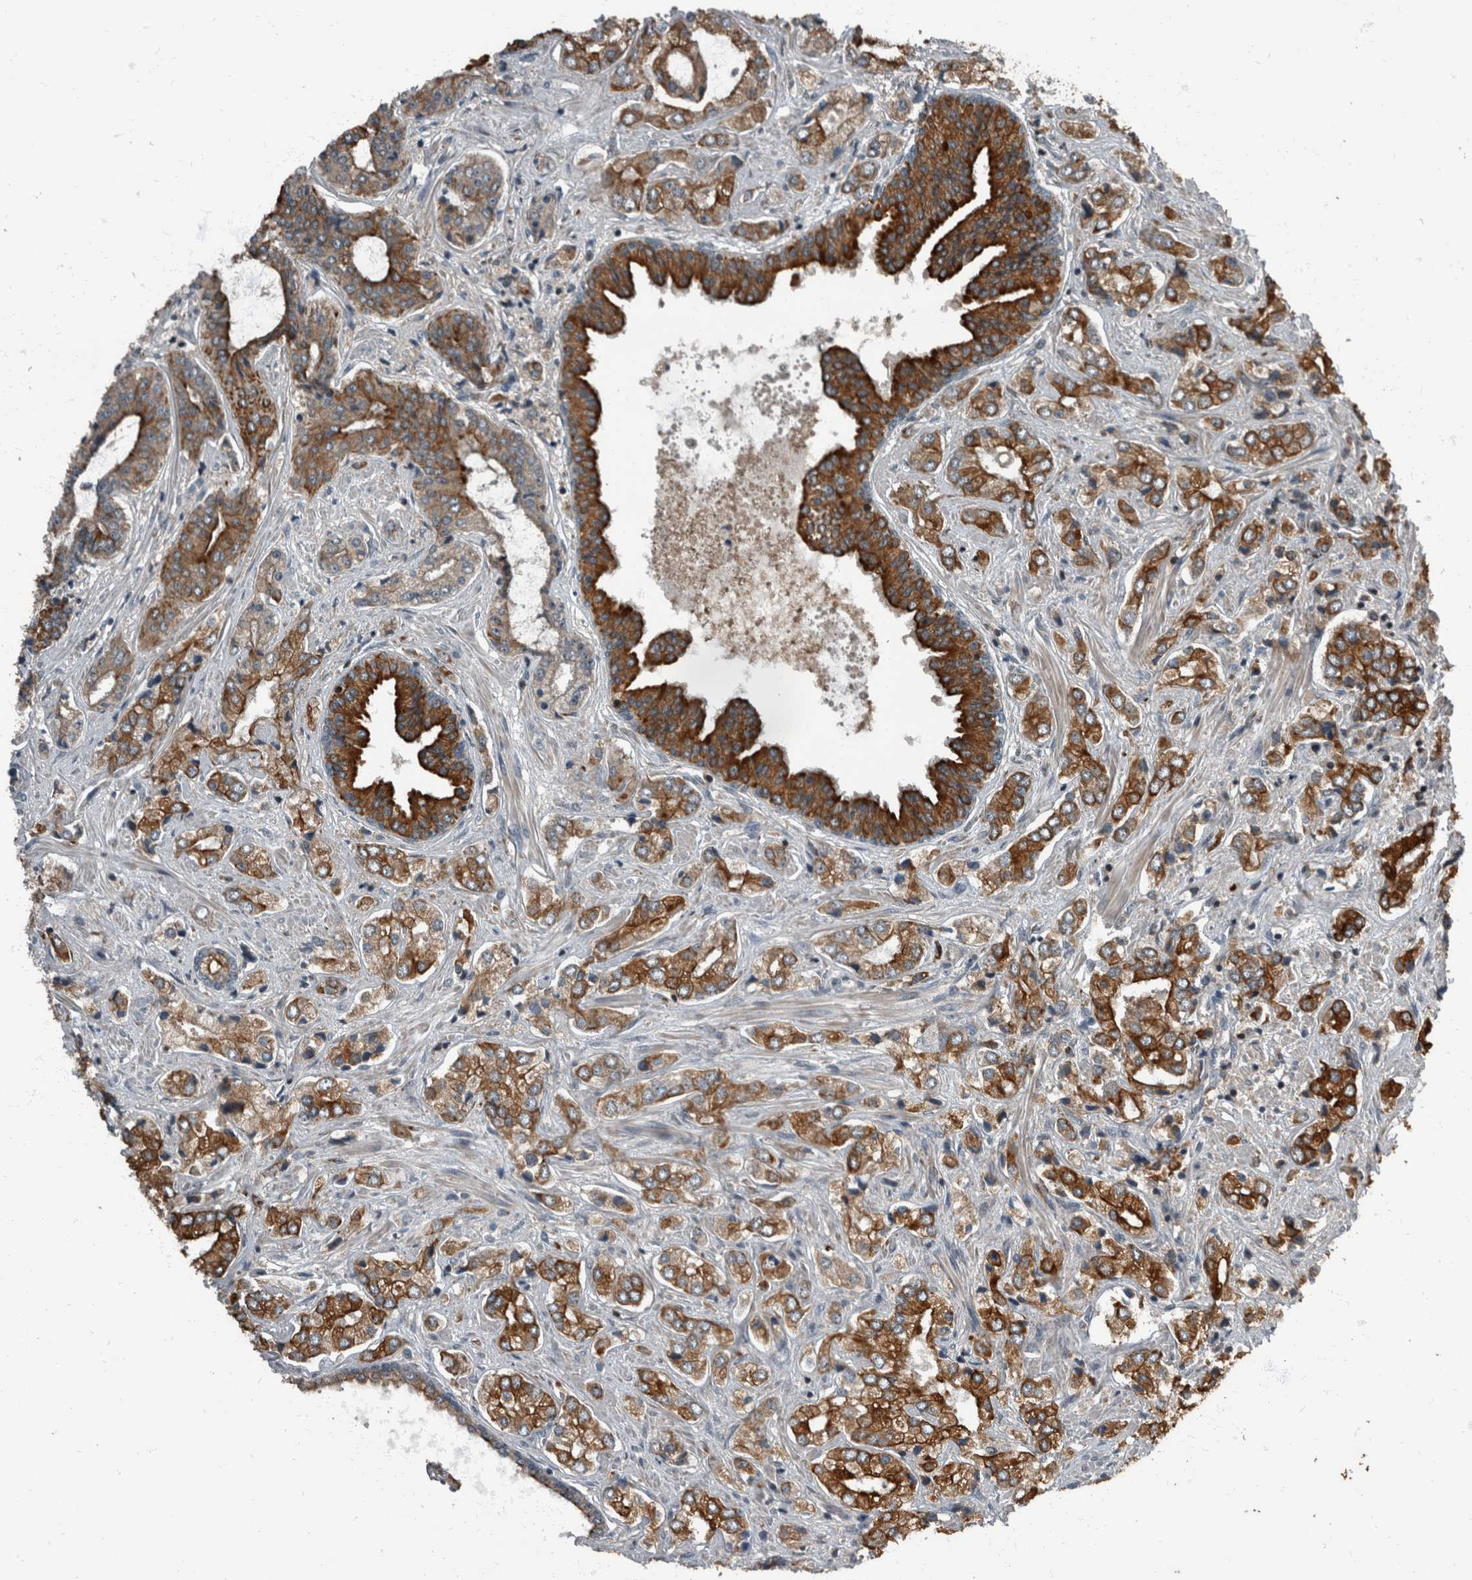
{"staining": {"intensity": "moderate", "quantity": ">75%", "location": "cytoplasmic/membranous"}, "tissue": "prostate cancer", "cell_type": "Tumor cells", "image_type": "cancer", "snomed": [{"axis": "morphology", "description": "Adenocarcinoma, High grade"}, {"axis": "topography", "description": "Prostate"}], "caption": "Immunohistochemical staining of human prostate cancer displays medium levels of moderate cytoplasmic/membranous protein expression in approximately >75% of tumor cells.", "gene": "RABGGTB", "patient": {"sex": "male", "age": 66}}